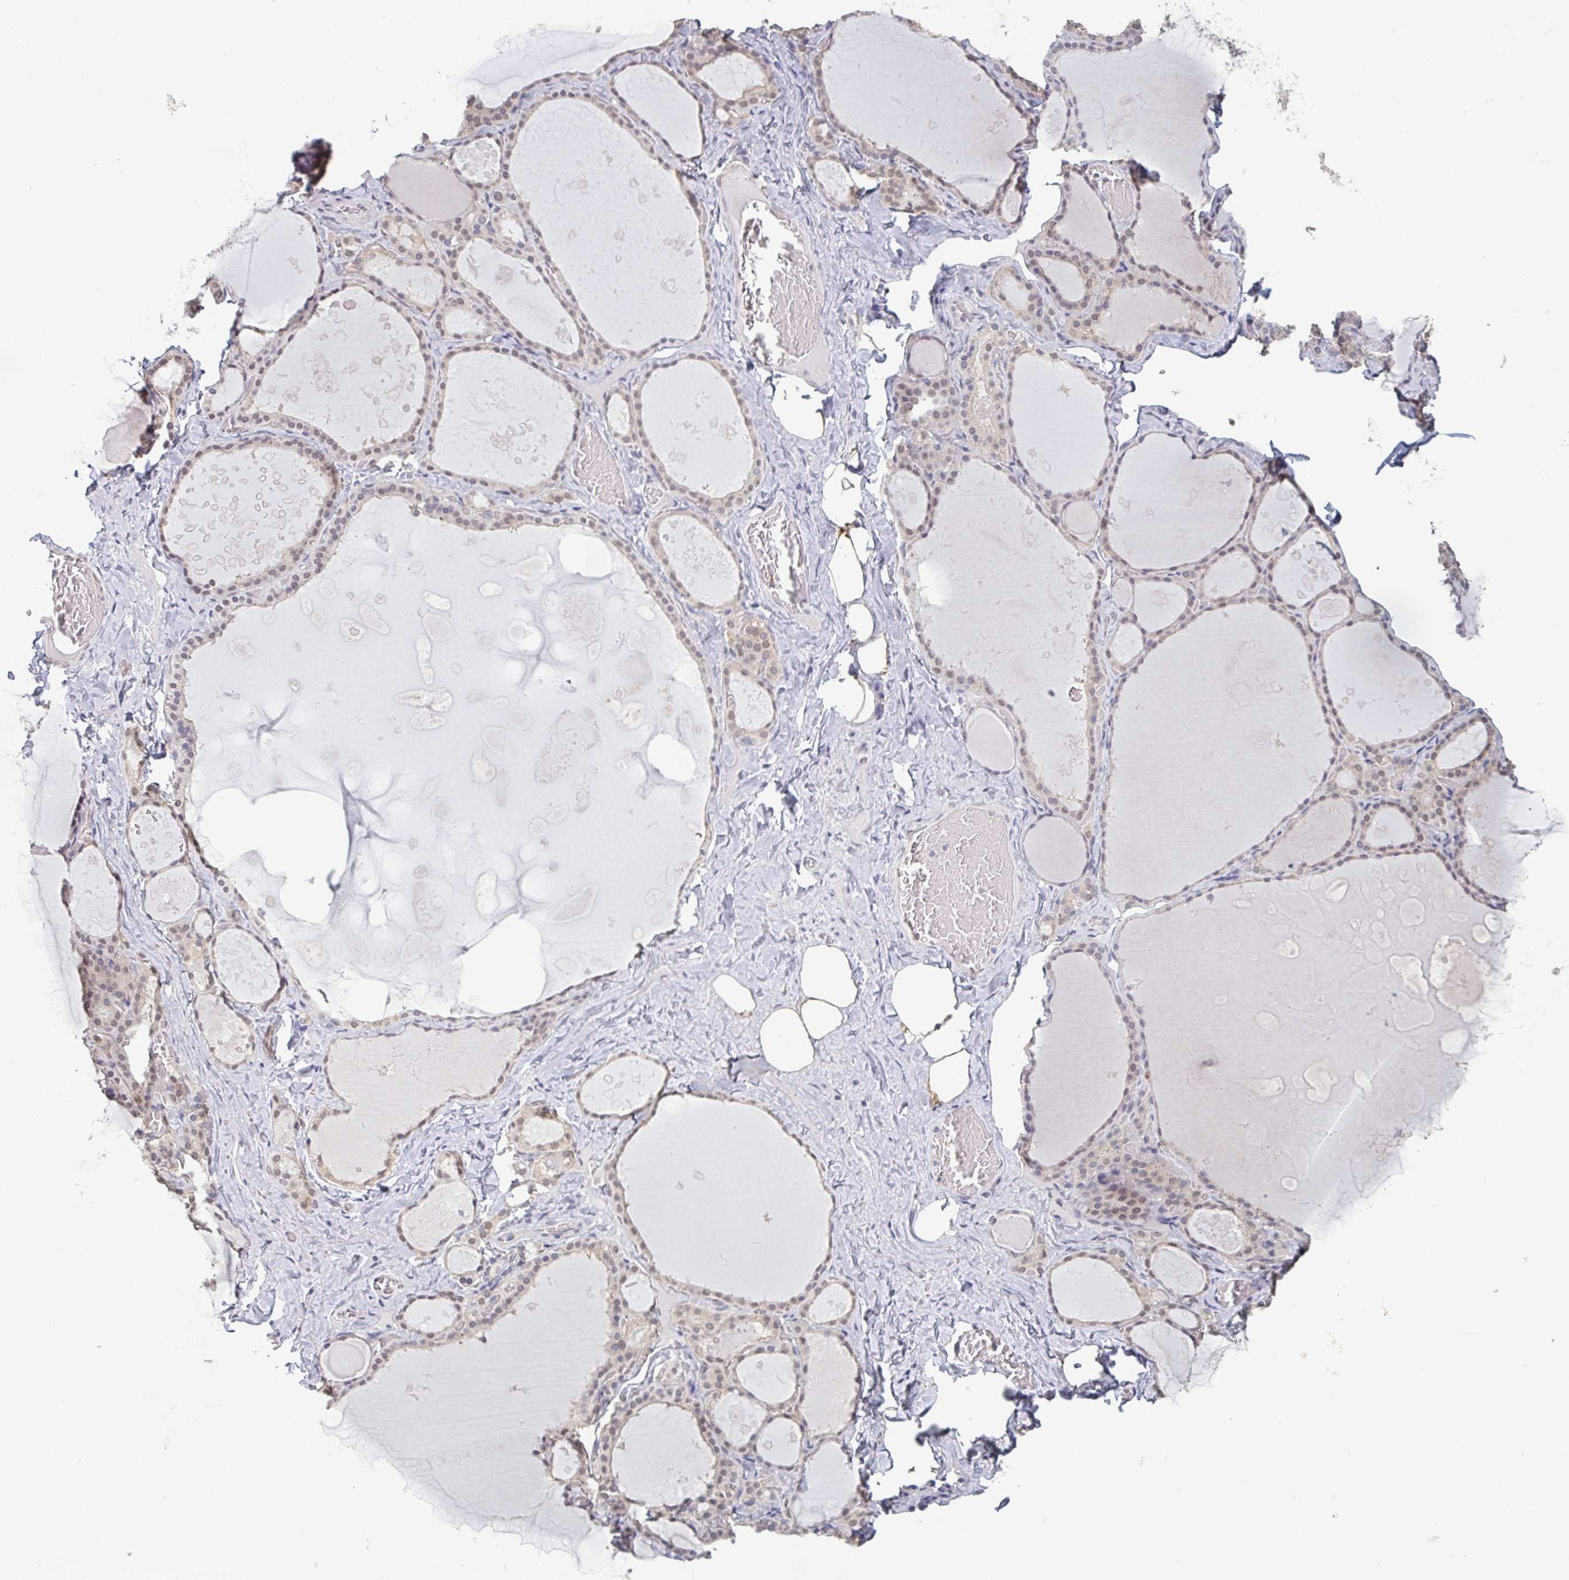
{"staining": {"intensity": "weak", "quantity": "25%-75%", "location": "nuclear"}, "tissue": "thyroid gland", "cell_type": "Glandular cells", "image_type": "normal", "snomed": [{"axis": "morphology", "description": "Normal tissue, NOS"}, {"axis": "topography", "description": "Thyroid gland"}], "caption": "An immunohistochemistry micrograph of benign tissue is shown. Protein staining in brown labels weak nuclear positivity in thyroid gland within glandular cells. The protein is stained brown, and the nuclei are stained in blue (DAB IHC with brightfield microscopy, high magnification).", "gene": "LIX1", "patient": {"sex": "male", "age": 56}}